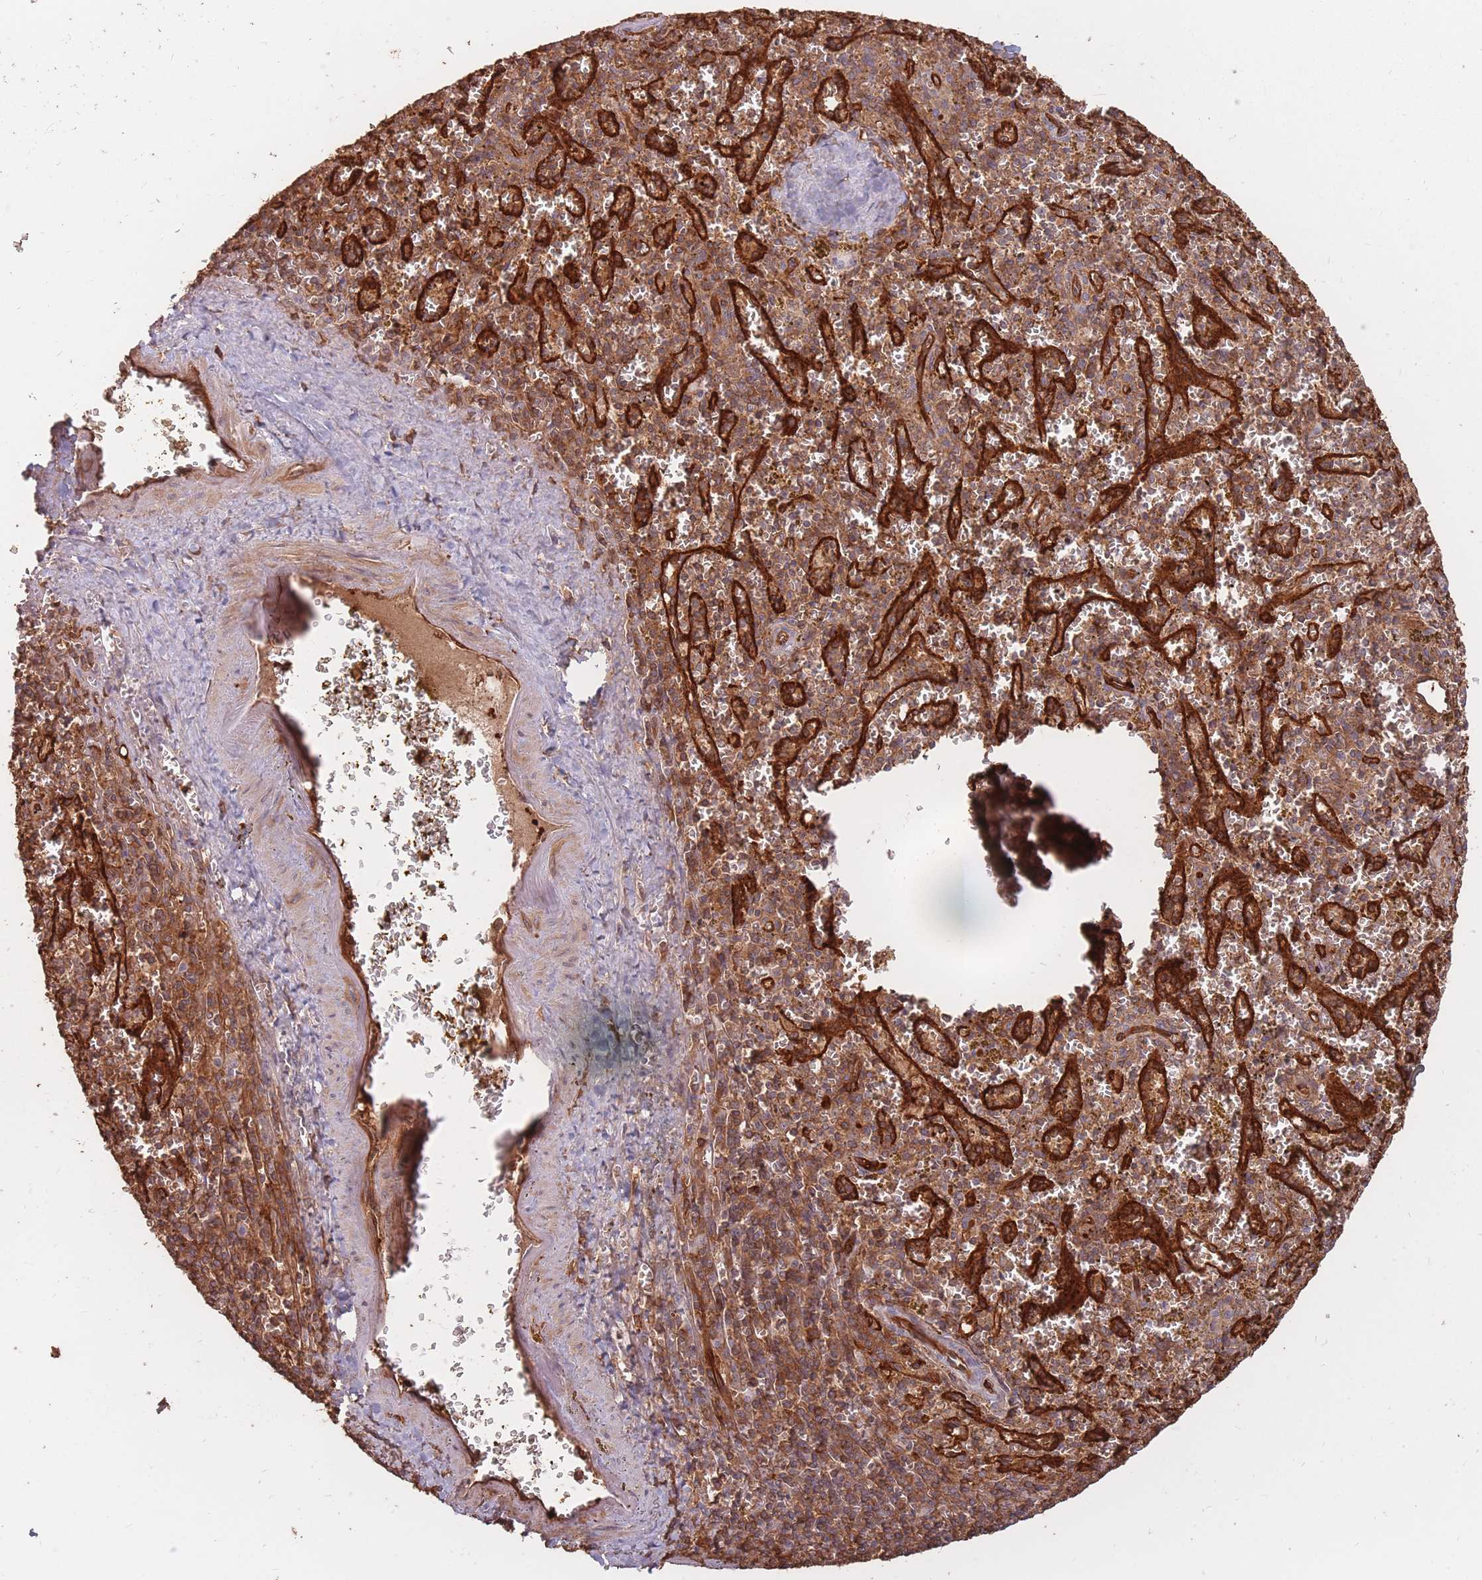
{"staining": {"intensity": "moderate", "quantity": ">75%", "location": "cytoplasmic/membranous"}, "tissue": "spleen", "cell_type": "Cells in red pulp", "image_type": "normal", "snomed": [{"axis": "morphology", "description": "Normal tissue, NOS"}, {"axis": "topography", "description": "Spleen"}], "caption": "IHC (DAB (3,3'-diaminobenzidine)) staining of unremarkable human spleen displays moderate cytoplasmic/membranous protein staining in about >75% of cells in red pulp.", "gene": "PLS3", "patient": {"sex": "male", "age": 57}}